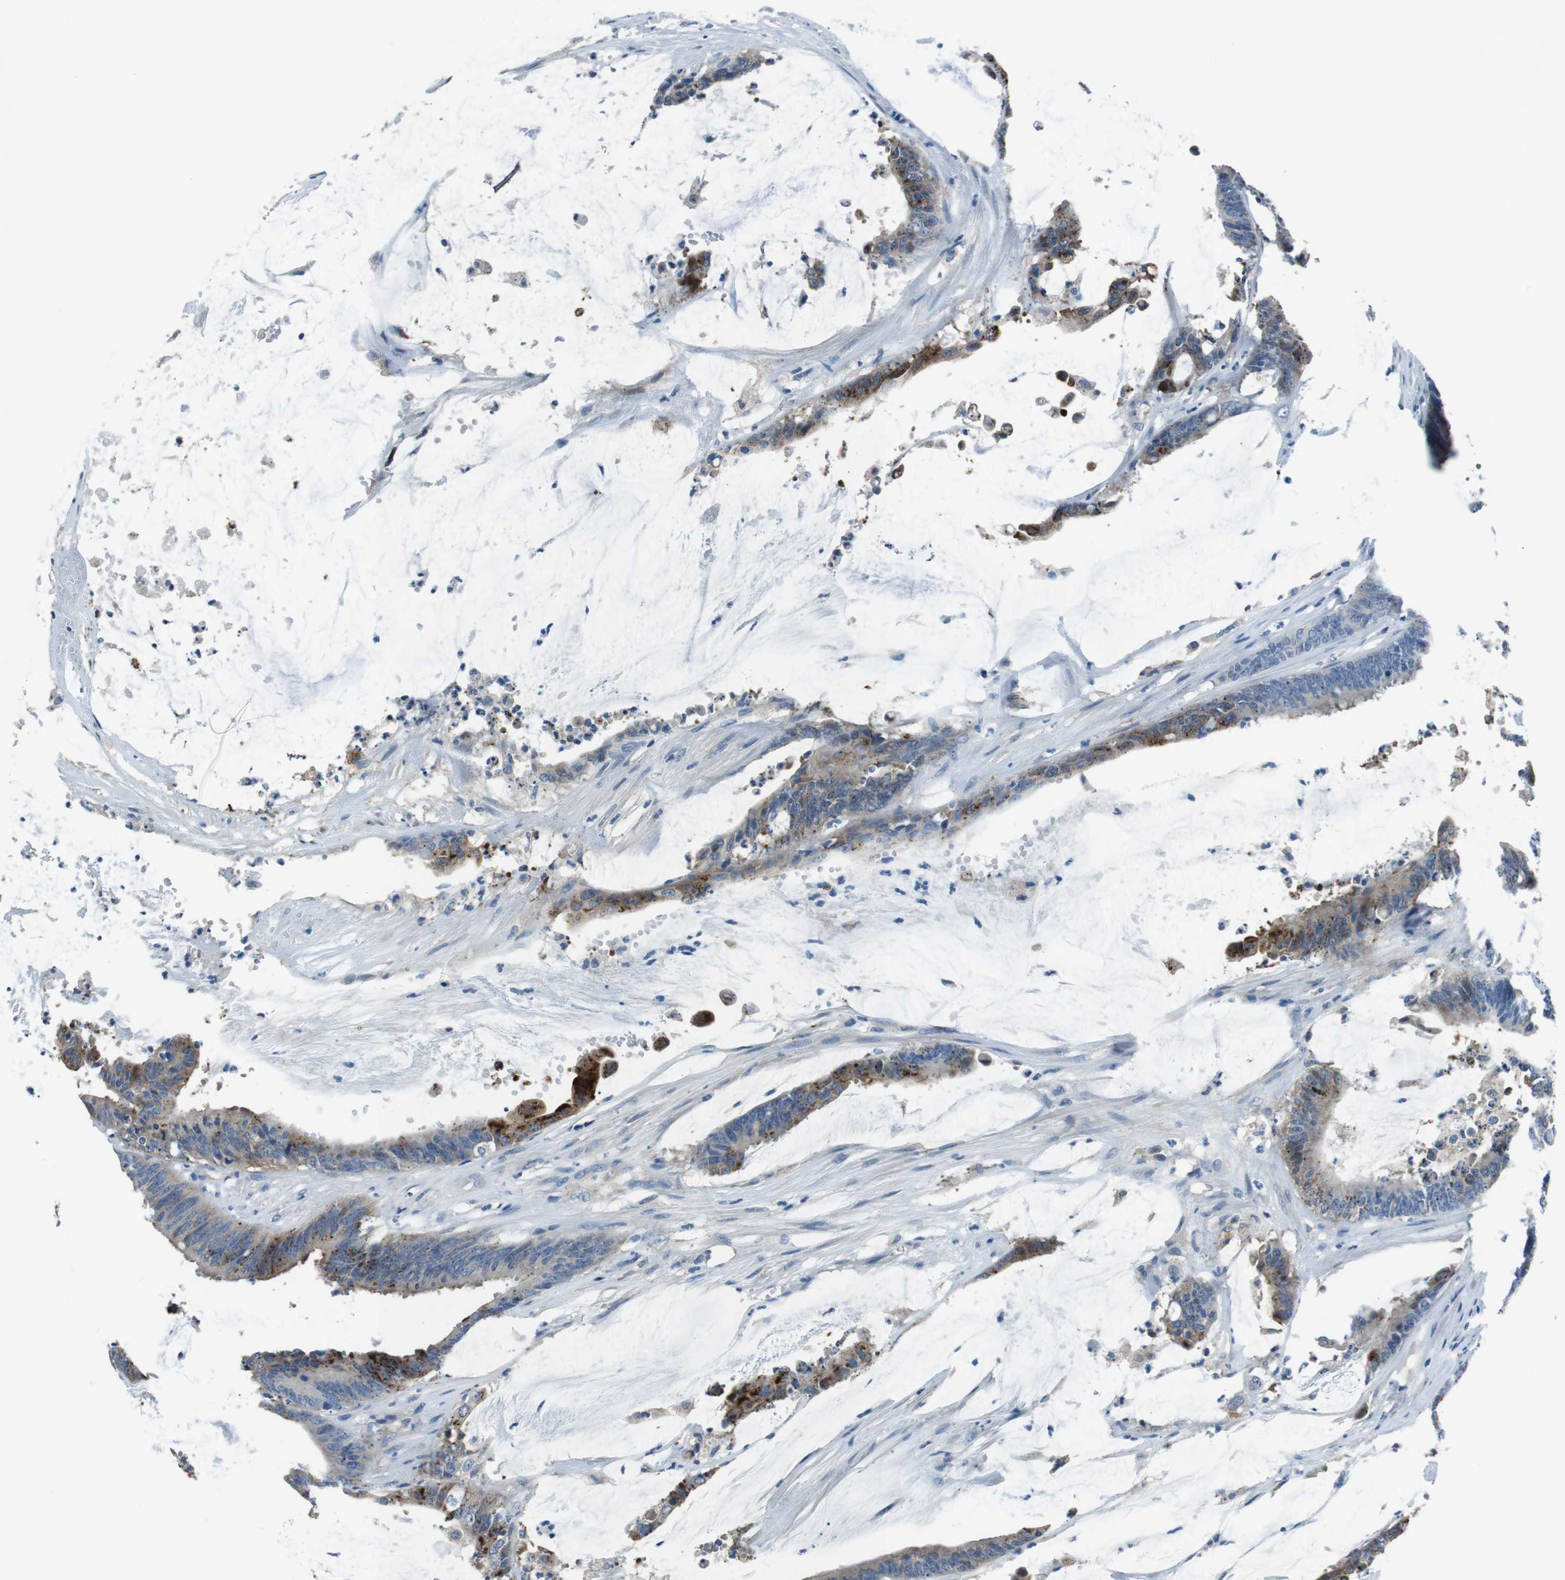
{"staining": {"intensity": "moderate", "quantity": "<25%", "location": "cytoplasmic/membranous"}, "tissue": "colorectal cancer", "cell_type": "Tumor cells", "image_type": "cancer", "snomed": [{"axis": "morphology", "description": "Adenocarcinoma, NOS"}, {"axis": "topography", "description": "Rectum"}], "caption": "Immunohistochemical staining of adenocarcinoma (colorectal) reveals low levels of moderate cytoplasmic/membranous protein positivity in about <25% of tumor cells.", "gene": "TULP3", "patient": {"sex": "female", "age": 66}}